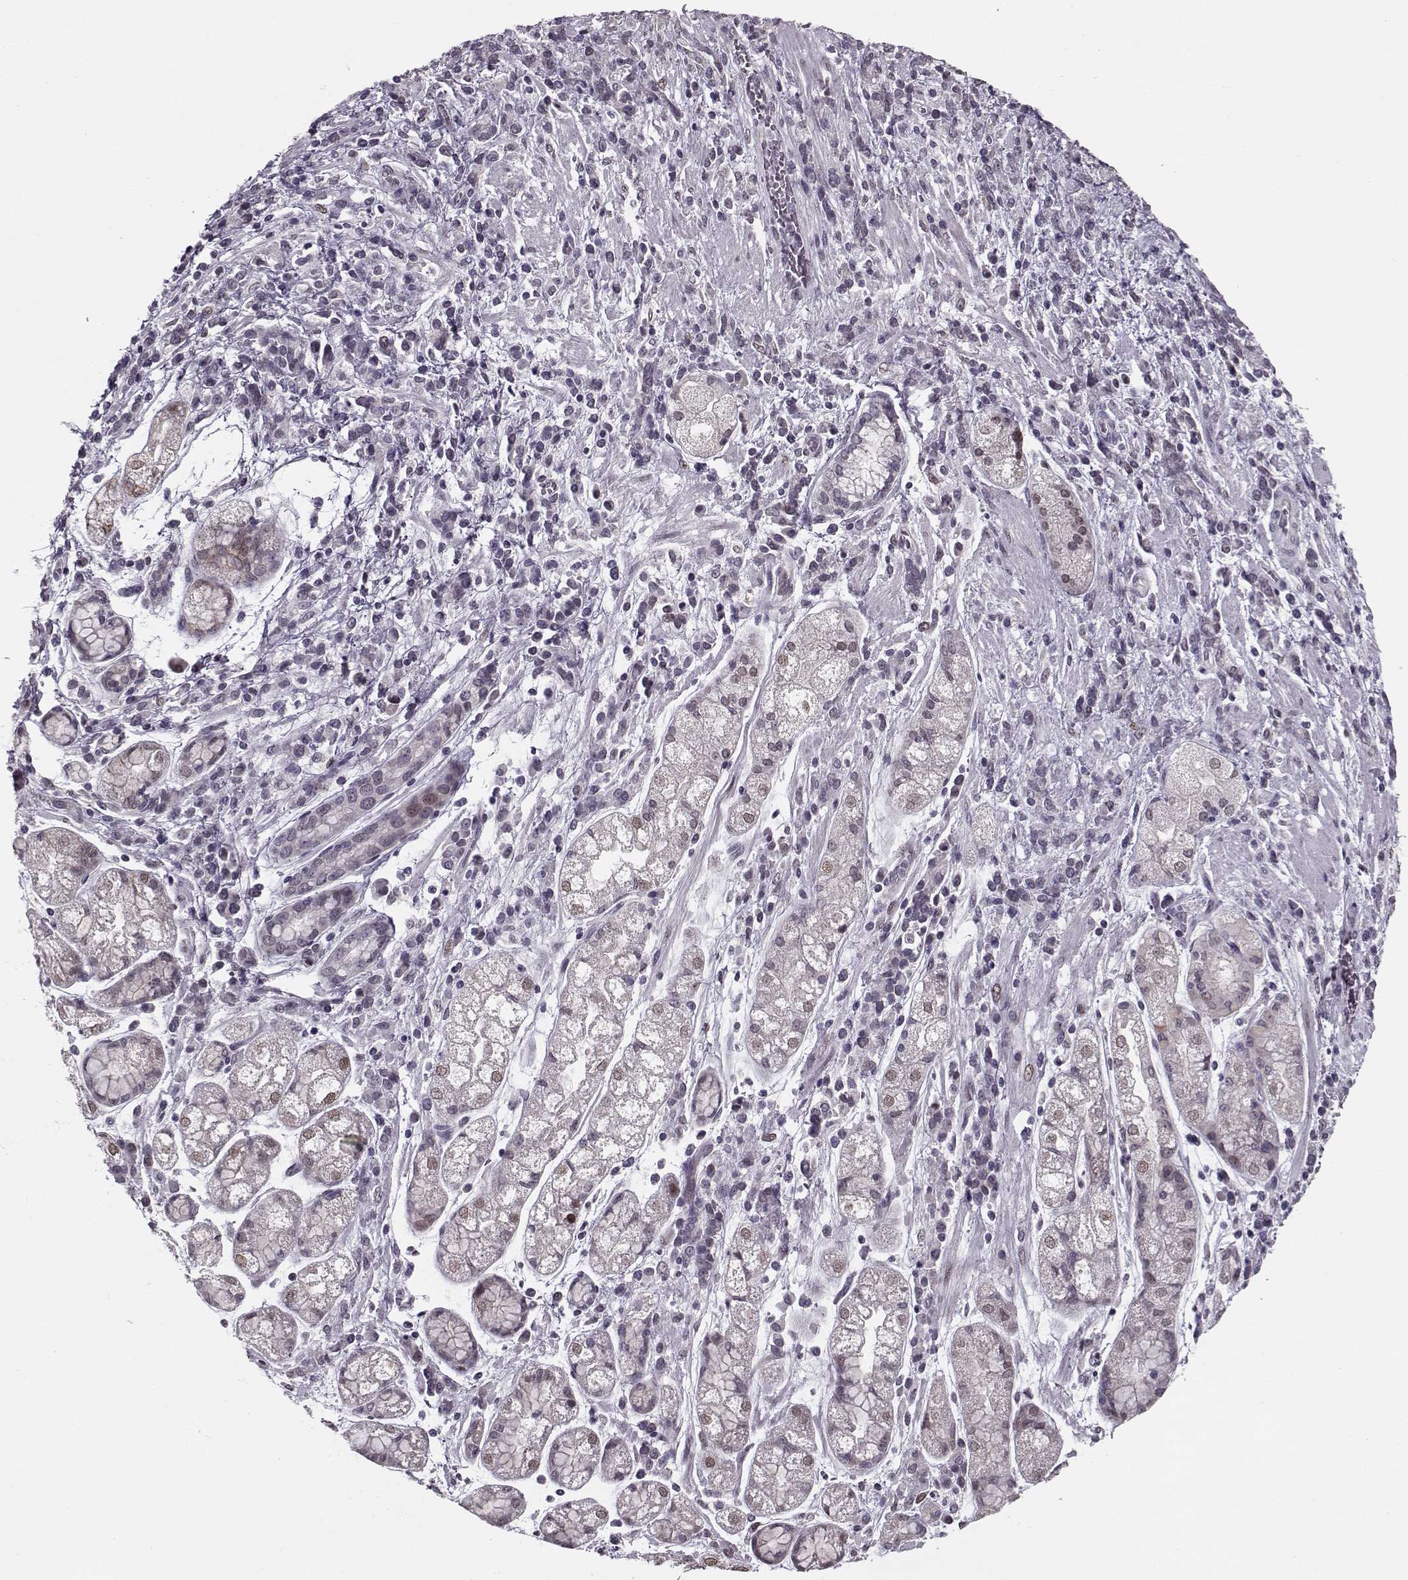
{"staining": {"intensity": "weak", "quantity": "<25%", "location": "nuclear"}, "tissue": "stomach cancer", "cell_type": "Tumor cells", "image_type": "cancer", "snomed": [{"axis": "morphology", "description": "Adenocarcinoma, NOS"}, {"axis": "topography", "description": "Stomach"}], "caption": "Photomicrograph shows no protein staining in tumor cells of adenocarcinoma (stomach) tissue.", "gene": "DNAI3", "patient": {"sex": "female", "age": 57}}